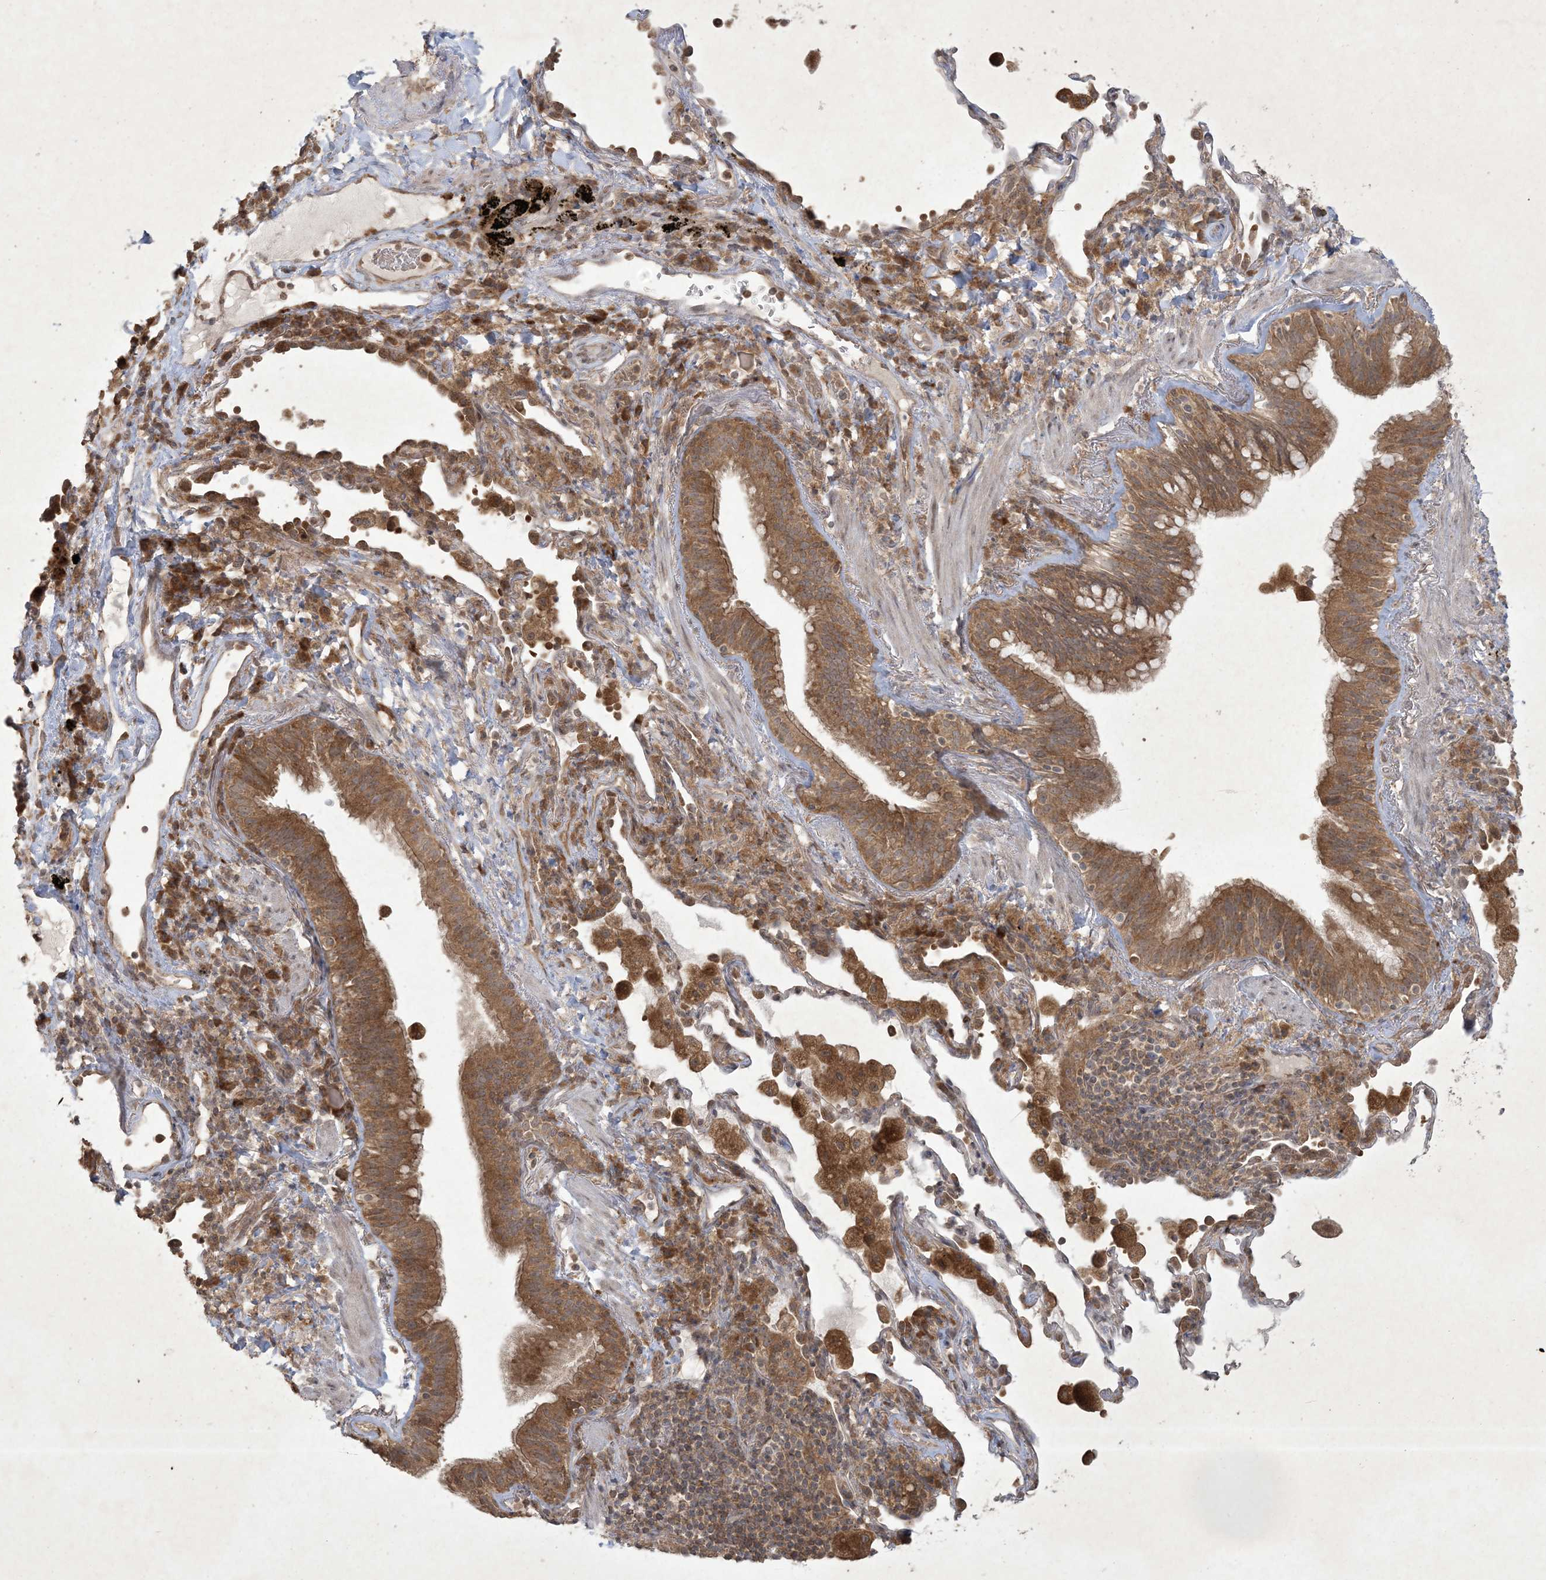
{"staining": {"intensity": "moderate", "quantity": ">75%", "location": "cytoplasmic/membranous"}, "tissue": "bronchus", "cell_type": "Respiratory epithelial cells", "image_type": "normal", "snomed": [{"axis": "morphology", "description": "Normal tissue, NOS"}, {"axis": "morphology", "description": "Adenocarcinoma, NOS"}, {"axis": "topography", "description": "Bronchus"}, {"axis": "topography", "description": "Lung"}], "caption": "Moderate cytoplasmic/membranous staining for a protein is identified in approximately >75% of respiratory epithelial cells of benign bronchus using IHC.", "gene": "NRBP2", "patient": {"sex": "male", "age": 54}}